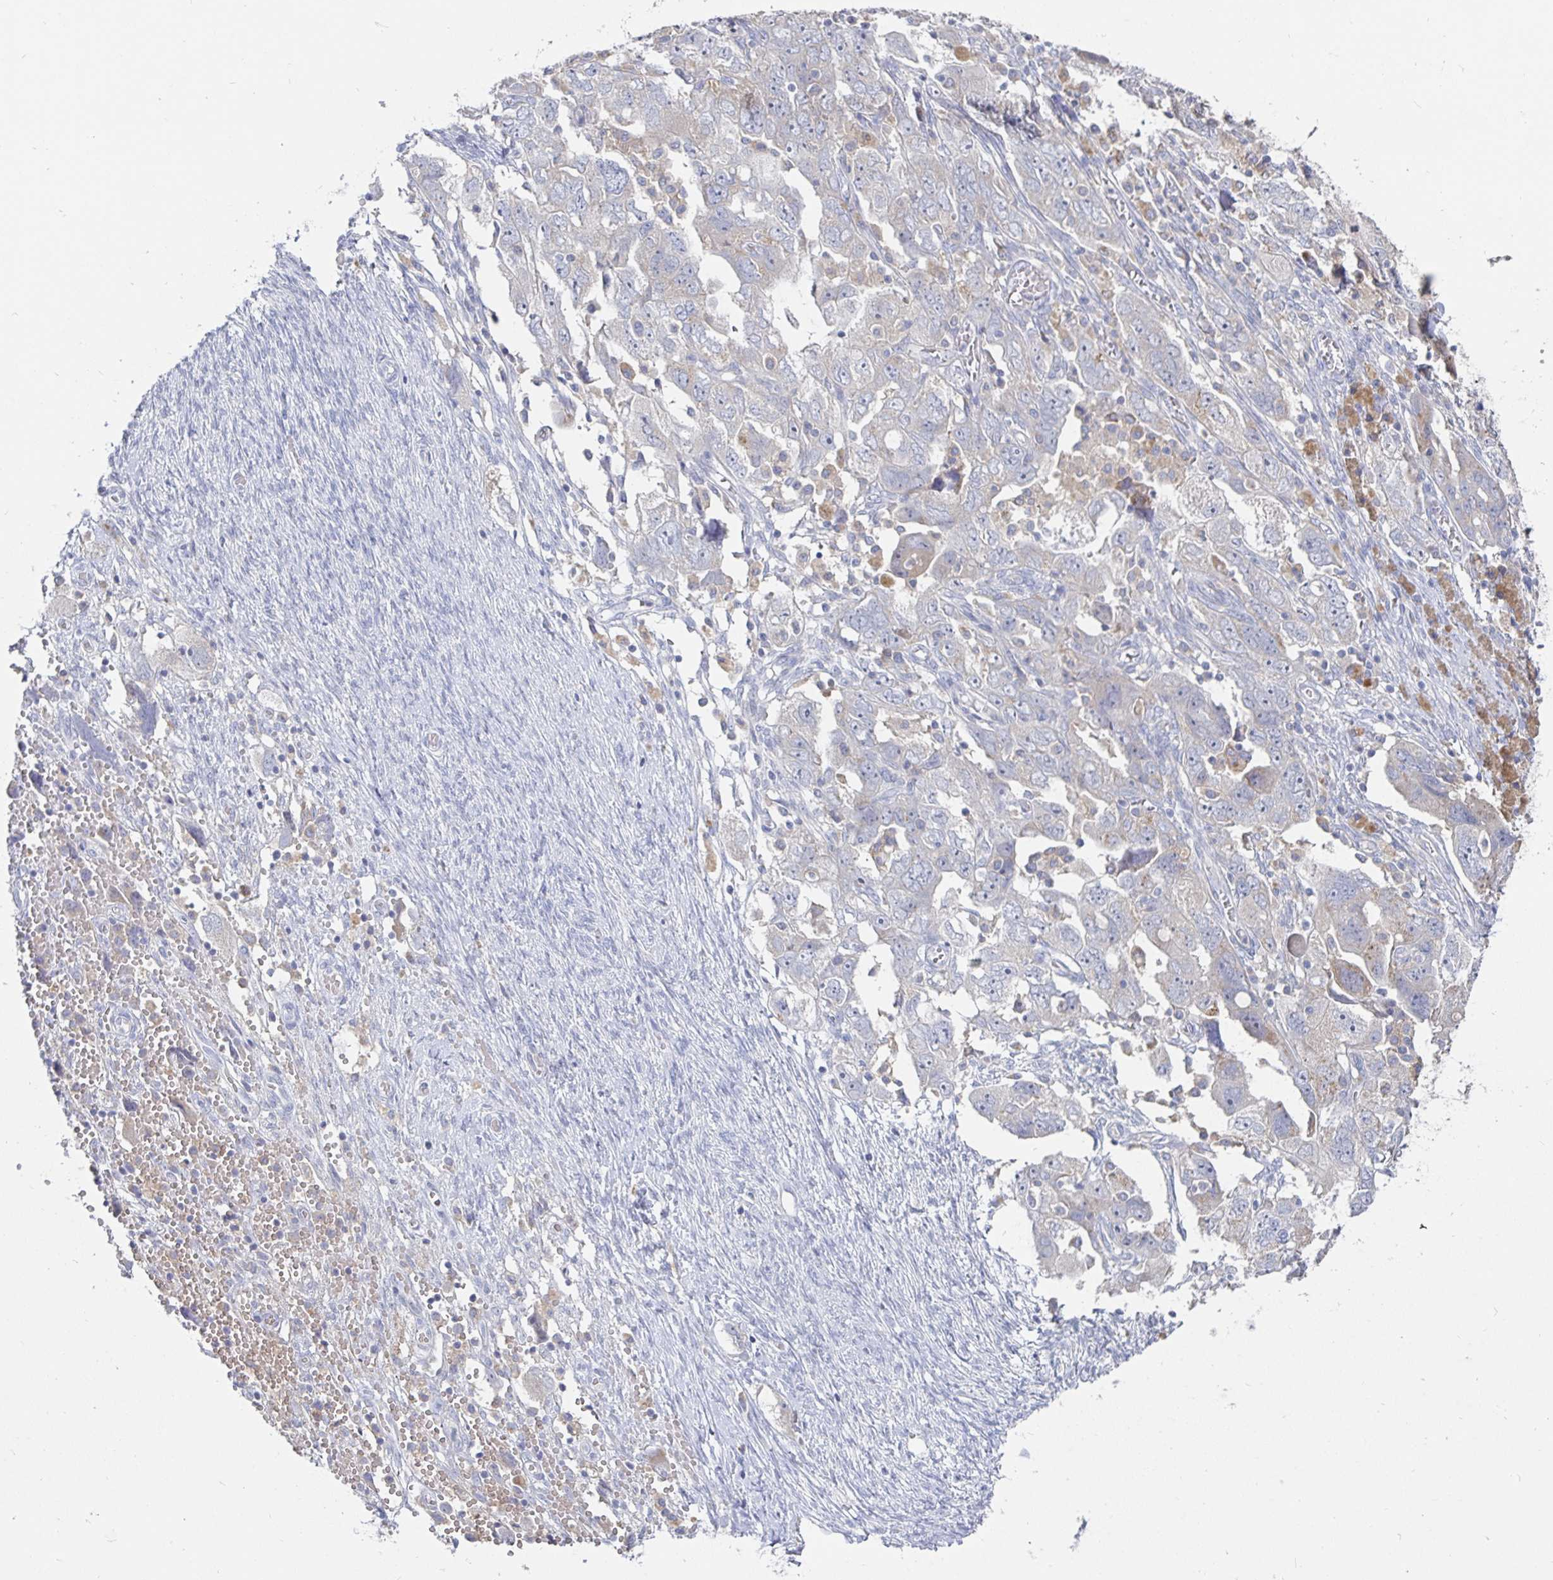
{"staining": {"intensity": "negative", "quantity": "none", "location": "none"}, "tissue": "ovarian cancer", "cell_type": "Tumor cells", "image_type": "cancer", "snomed": [{"axis": "morphology", "description": "Carcinoma, NOS"}, {"axis": "morphology", "description": "Cystadenocarcinoma, serous, NOS"}, {"axis": "topography", "description": "Ovary"}], "caption": "High magnification brightfield microscopy of ovarian cancer (carcinoma) stained with DAB (brown) and counterstained with hematoxylin (blue): tumor cells show no significant expression.", "gene": "SPPL3", "patient": {"sex": "female", "age": 69}}